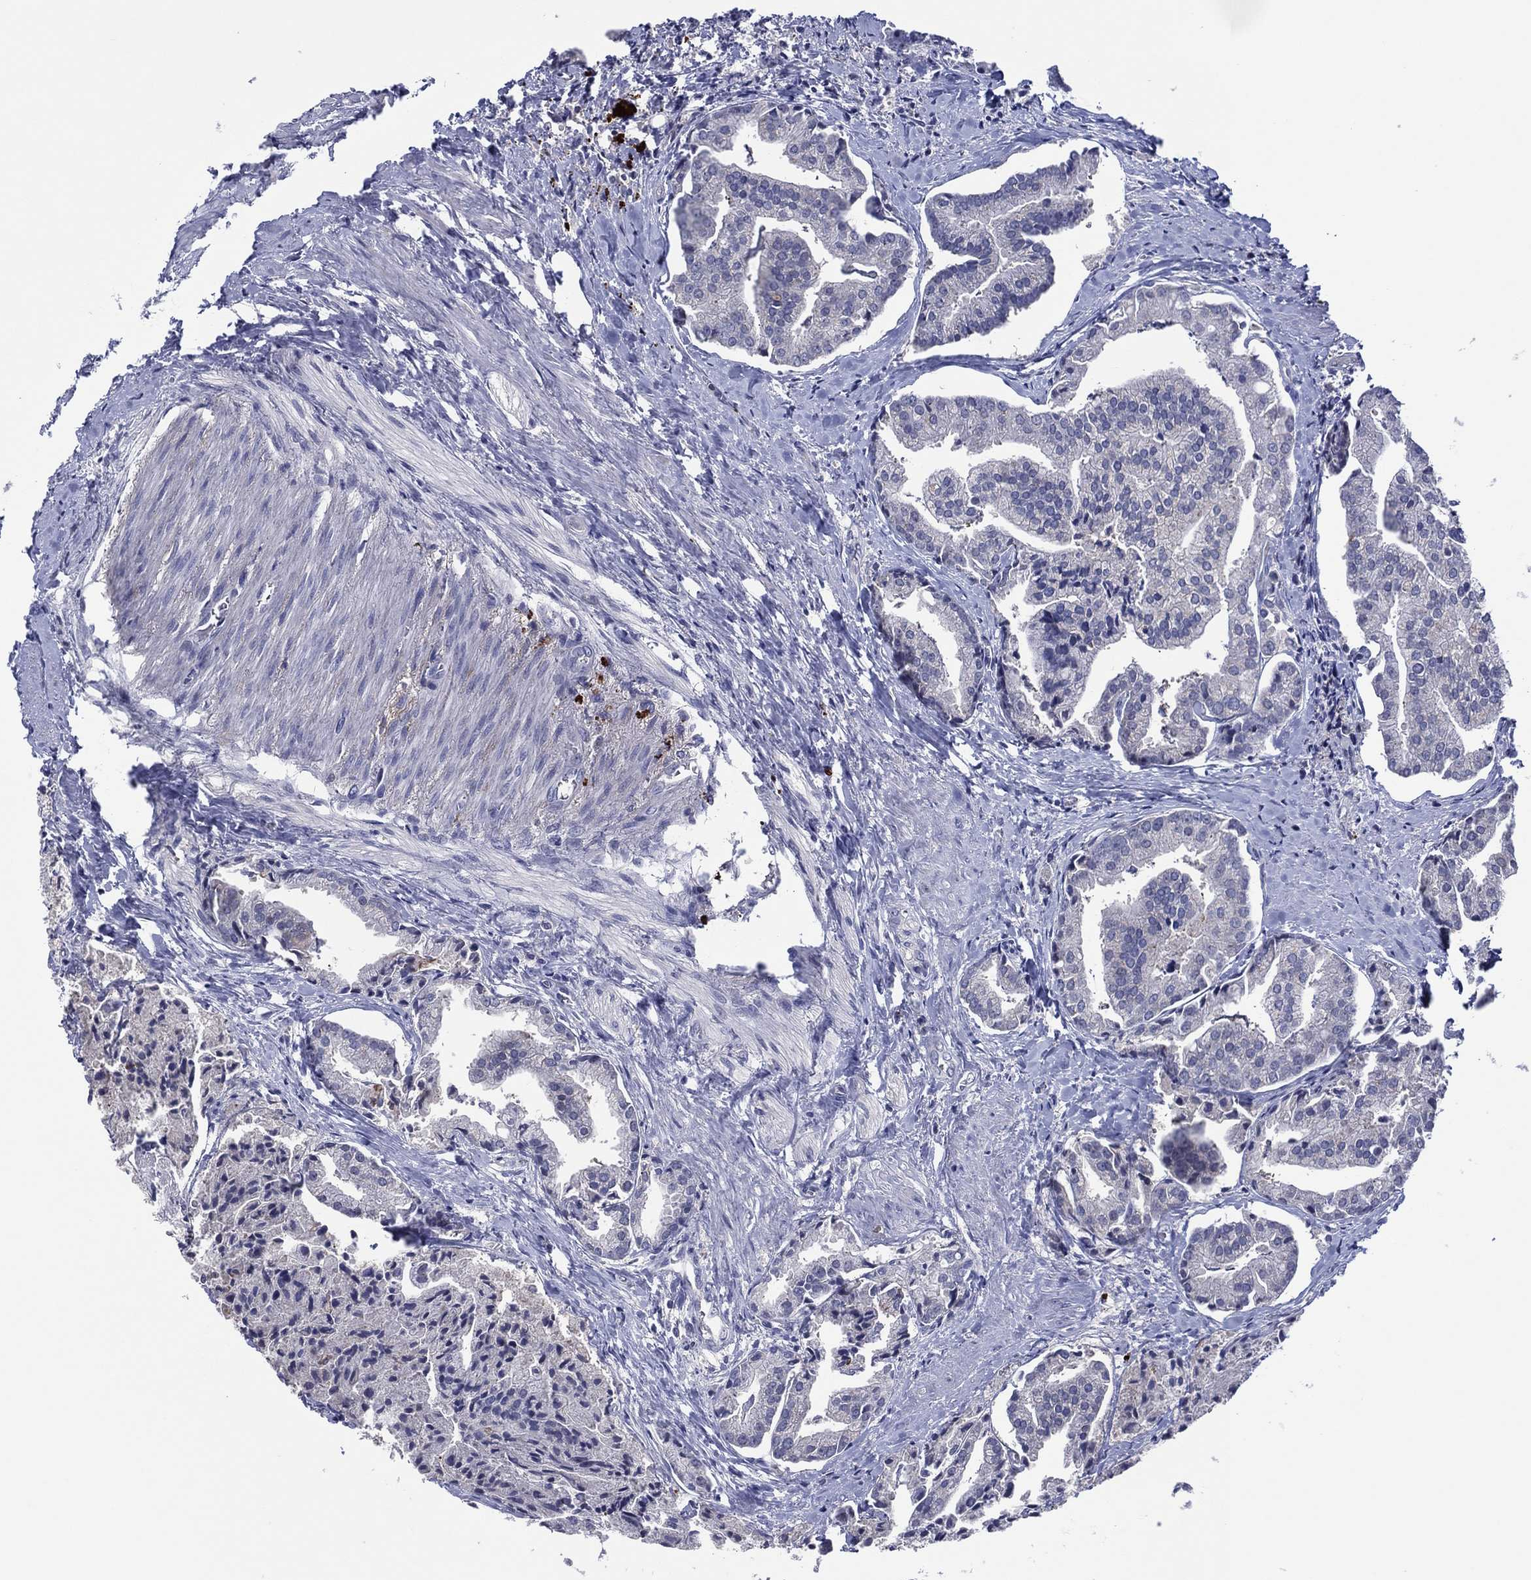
{"staining": {"intensity": "negative", "quantity": "none", "location": "none"}, "tissue": "prostate cancer", "cell_type": "Tumor cells", "image_type": "cancer", "snomed": [{"axis": "morphology", "description": "Adenocarcinoma, NOS"}, {"axis": "topography", "description": "Prostate and seminal vesicle, NOS"}, {"axis": "topography", "description": "Prostate"}], "caption": "IHC micrograph of neoplastic tissue: human prostate cancer stained with DAB displays no significant protein staining in tumor cells. (DAB IHC visualized using brightfield microscopy, high magnification).", "gene": "TRIM31", "patient": {"sex": "male", "age": 44}}